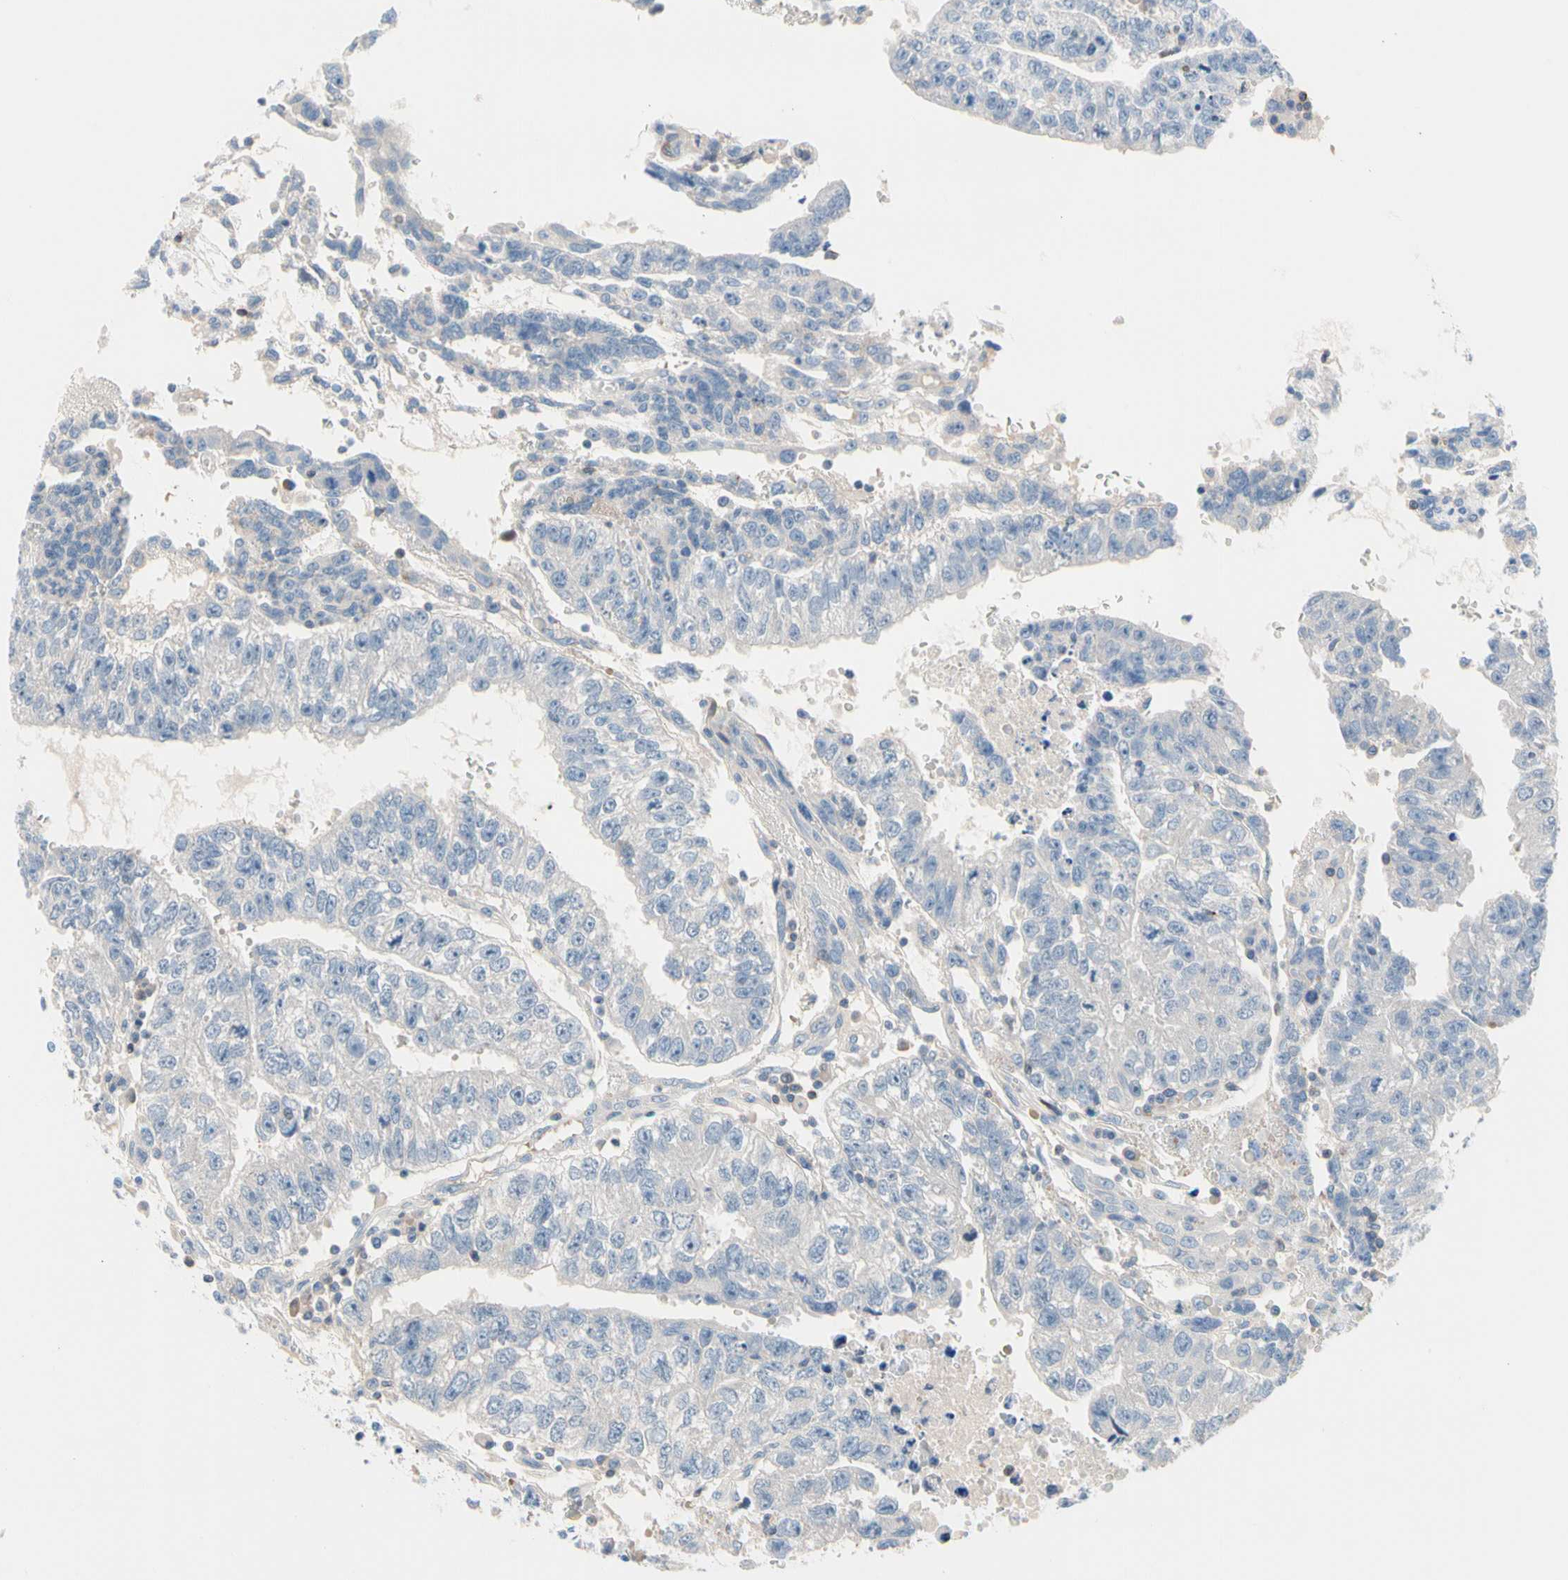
{"staining": {"intensity": "negative", "quantity": "none", "location": "none"}, "tissue": "testis cancer", "cell_type": "Tumor cells", "image_type": "cancer", "snomed": [{"axis": "morphology", "description": "Seminoma, NOS"}, {"axis": "morphology", "description": "Carcinoma, Embryonal, NOS"}, {"axis": "topography", "description": "Testis"}], "caption": "Tumor cells are negative for brown protein staining in embryonal carcinoma (testis).", "gene": "MAP3K3", "patient": {"sex": "male", "age": 52}}